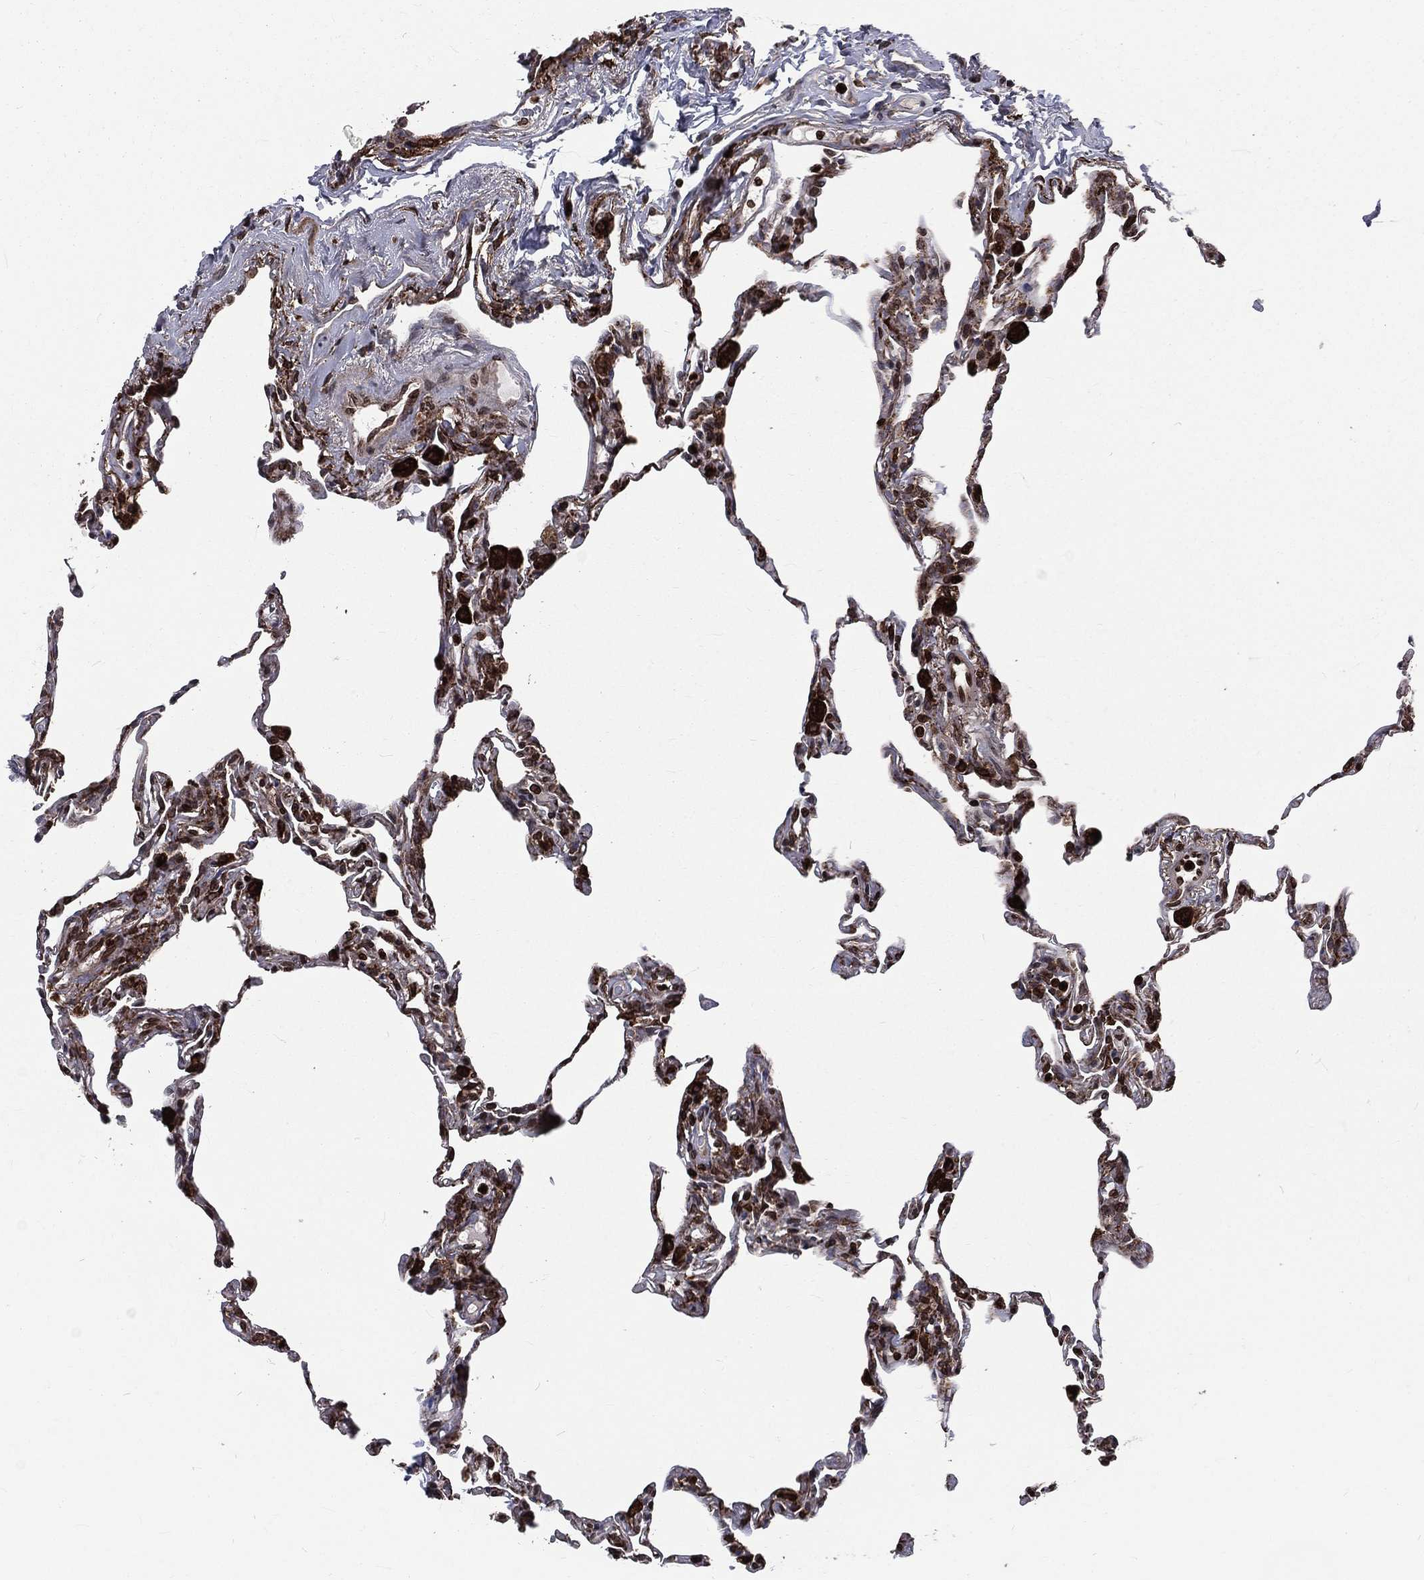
{"staining": {"intensity": "strong", "quantity": "25%-75%", "location": "cytoplasmic/membranous,nuclear"}, "tissue": "lung", "cell_type": "Alveolar cells", "image_type": "normal", "snomed": [{"axis": "morphology", "description": "Normal tissue, NOS"}, {"axis": "topography", "description": "Lung"}], "caption": "Lung stained for a protein (brown) exhibits strong cytoplasmic/membranous,nuclear positive positivity in about 25%-75% of alveolar cells.", "gene": "LBR", "patient": {"sex": "female", "age": 57}}